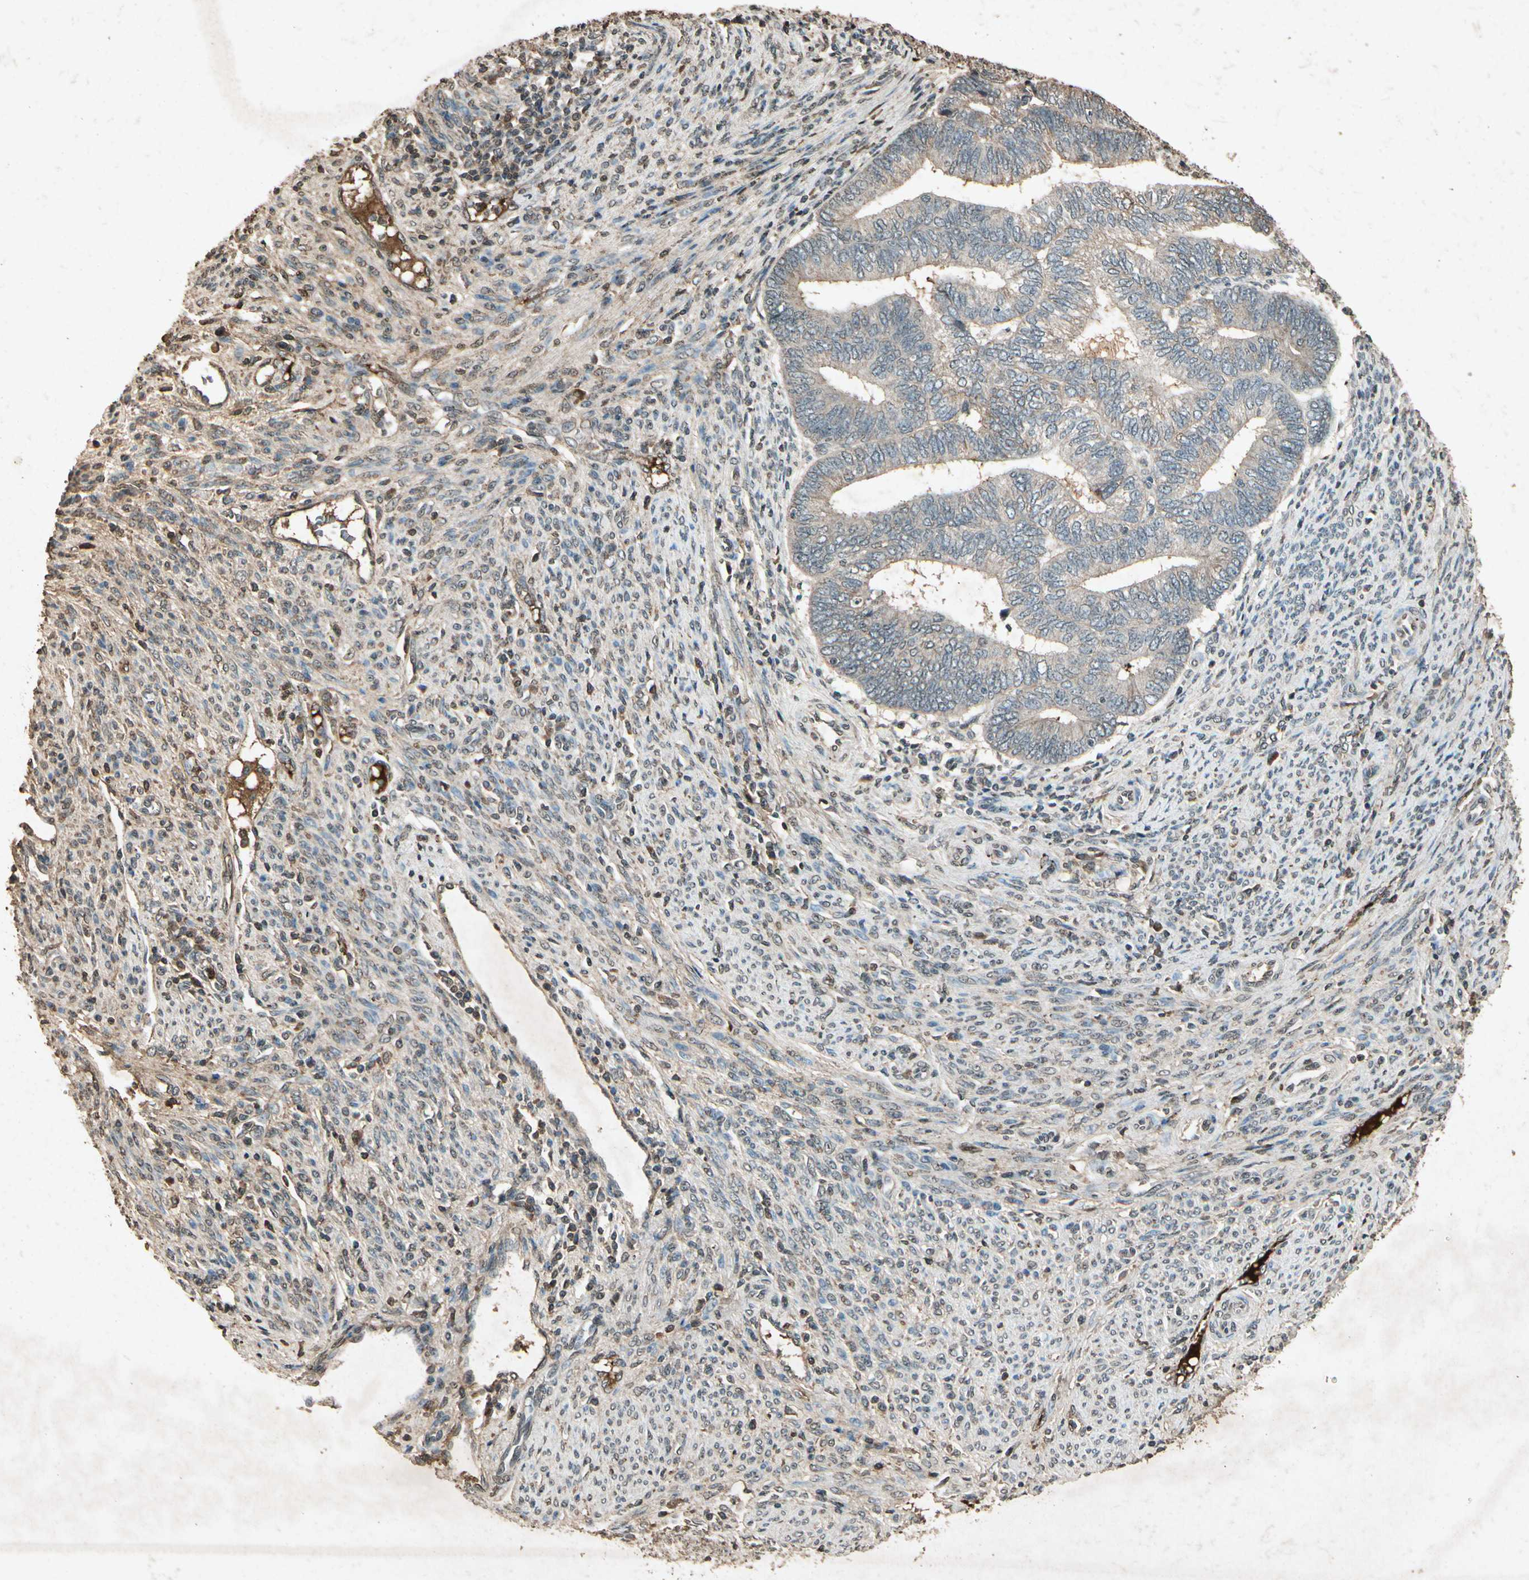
{"staining": {"intensity": "moderate", "quantity": "25%-75%", "location": "cytoplasmic/membranous"}, "tissue": "endometrial cancer", "cell_type": "Tumor cells", "image_type": "cancer", "snomed": [{"axis": "morphology", "description": "Adenocarcinoma, NOS"}, {"axis": "topography", "description": "Uterus"}, {"axis": "topography", "description": "Endometrium"}], "caption": "Adenocarcinoma (endometrial) stained with IHC exhibits moderate cytoplasmic/membranous positivity in approximately 25%-75% of tumor cells. (Brightfield microscopy of DAB IHC at high magnification).", "gene": "GC", "patient": {"sex": "female", "age": 70}}